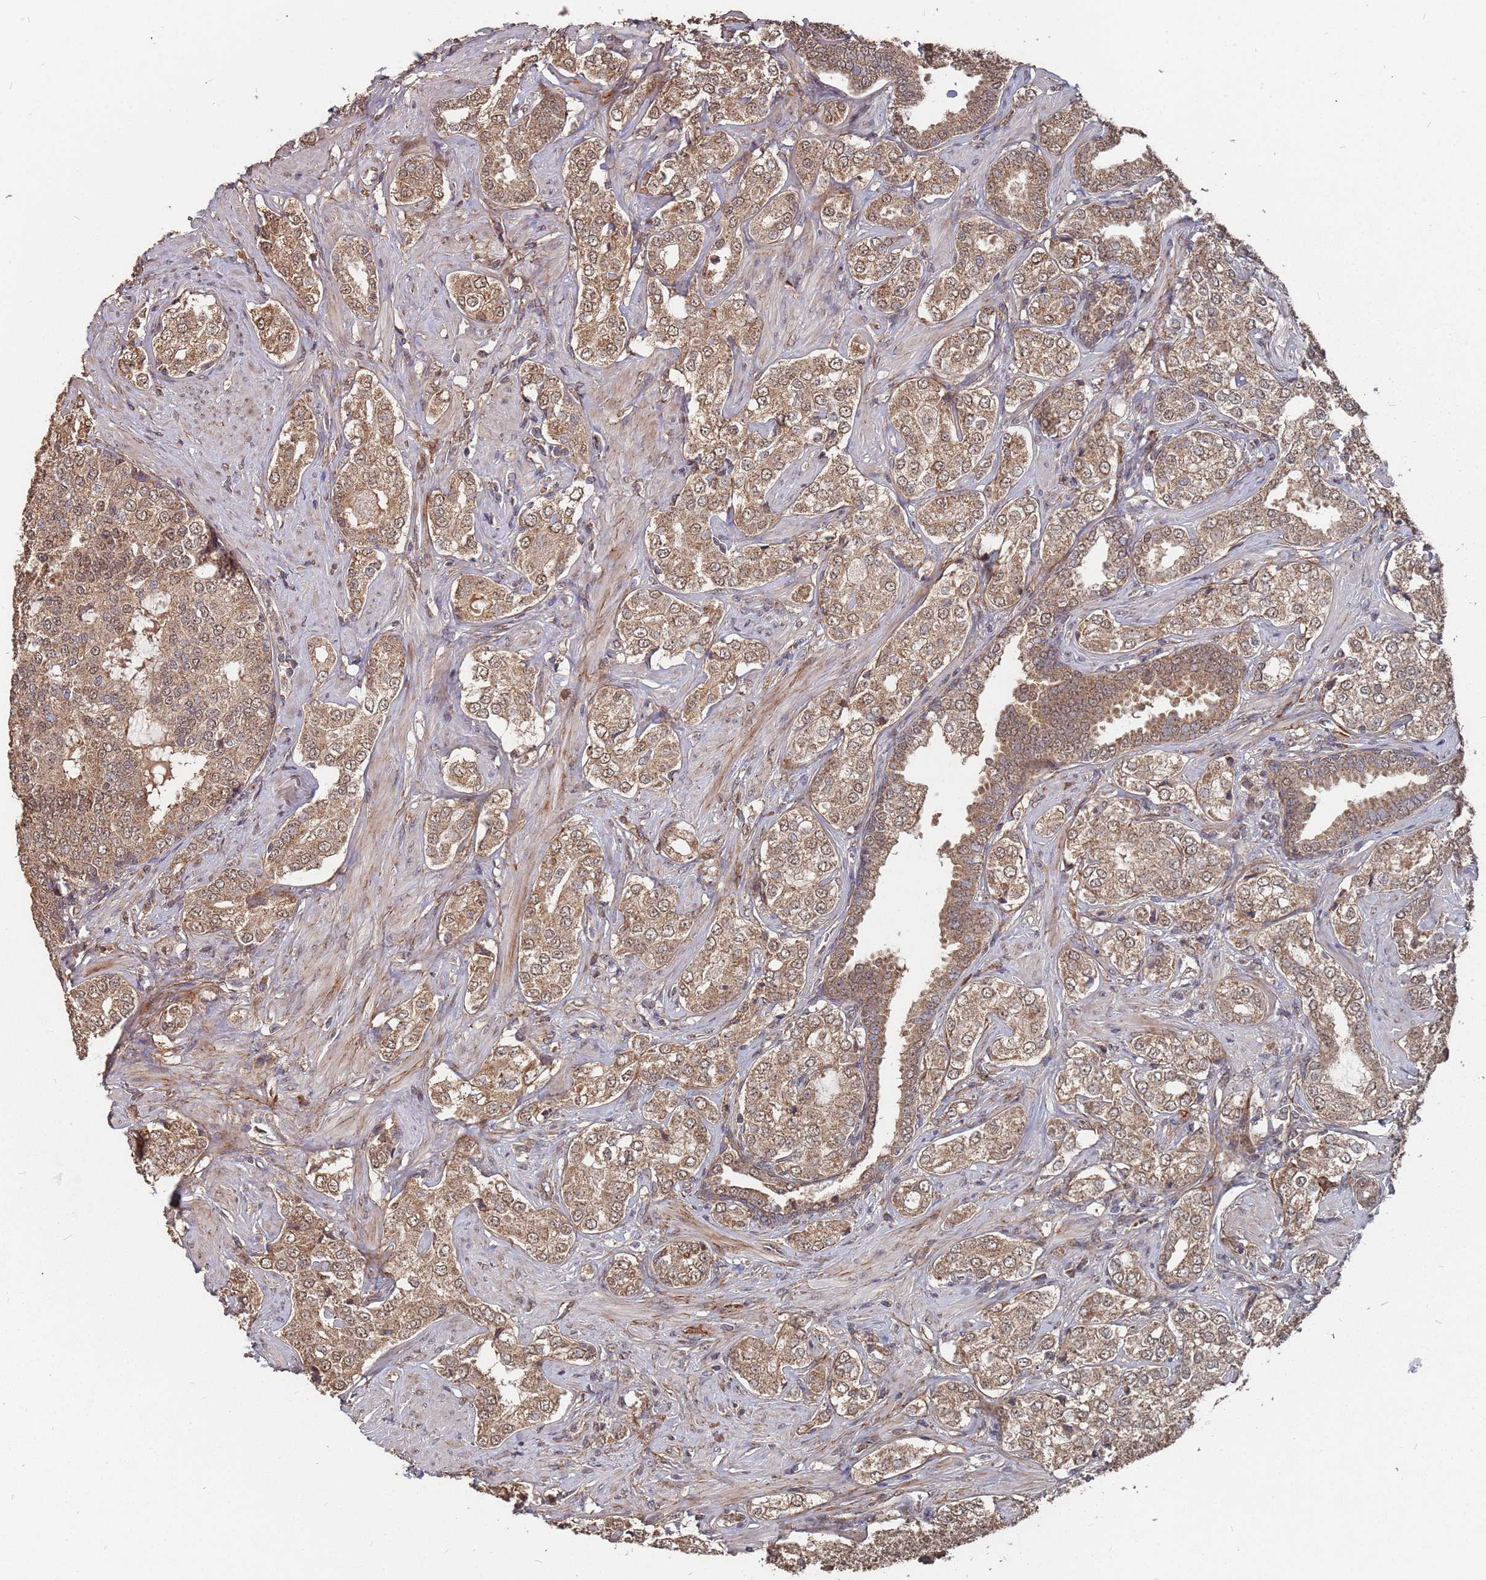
{"staining": {"intensity": "moderate", "quantity": ">75%", "location": "cytoplasmic/membranous,nuclear"}, "tissue": "prostate cancer", "cell_type": "Tumor cells", "image_type": "cancer", "snomed": [{"axis": "morphology", "description": "Adenocarcinoma, High grade"}, {"axis": "topography", "description": "Prostate"}], "caption": "About >75% of tumor cells in prostate high-grade adenocarcinoma reveal moderate cytoplasmic/membranous and nuclear protein expression as visualized by brown immunohistochemical staining.", "gene": "PRORP", "patient": {"sex": "male", "age": 71}}